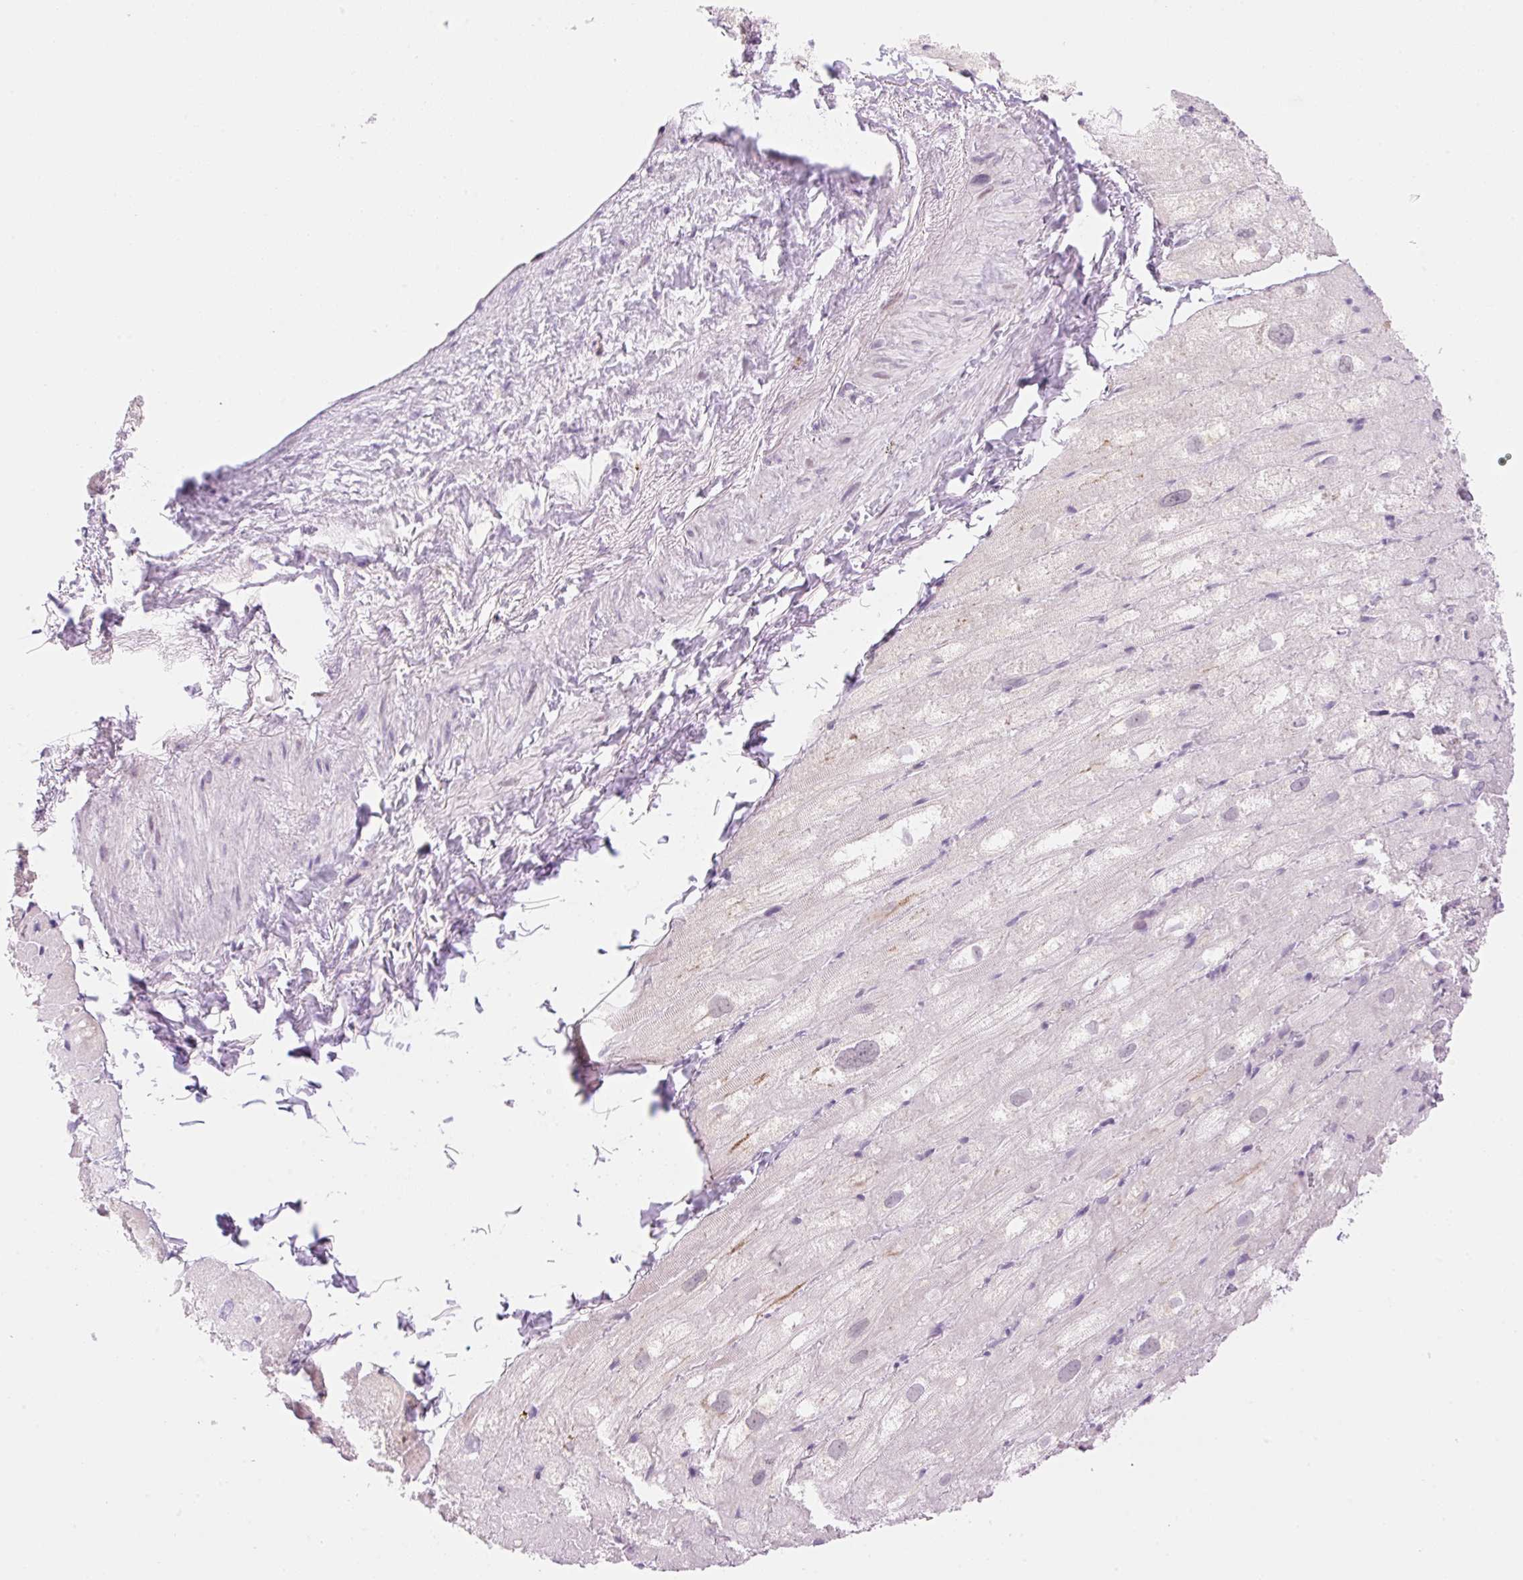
{"staining": {"intensity": "weak", "quantity": "<25%", "location": "cytoplasmic/membranous"}, "tissue": "heart muscle", "cell_type": "Cardiomyocytes", "image_type": "normal", "snomed": [{"axis": "morphology", "description": "Normal tissue, NOS"}, {"axis": "topography", "description": "Heart"}], "caption": "Immunohistochemical staining of benign heart muscle displays no significant expression in cardiomyocytes.", "gene": "SPRYD4", "patient": {"sex": "male", "age": 62}}